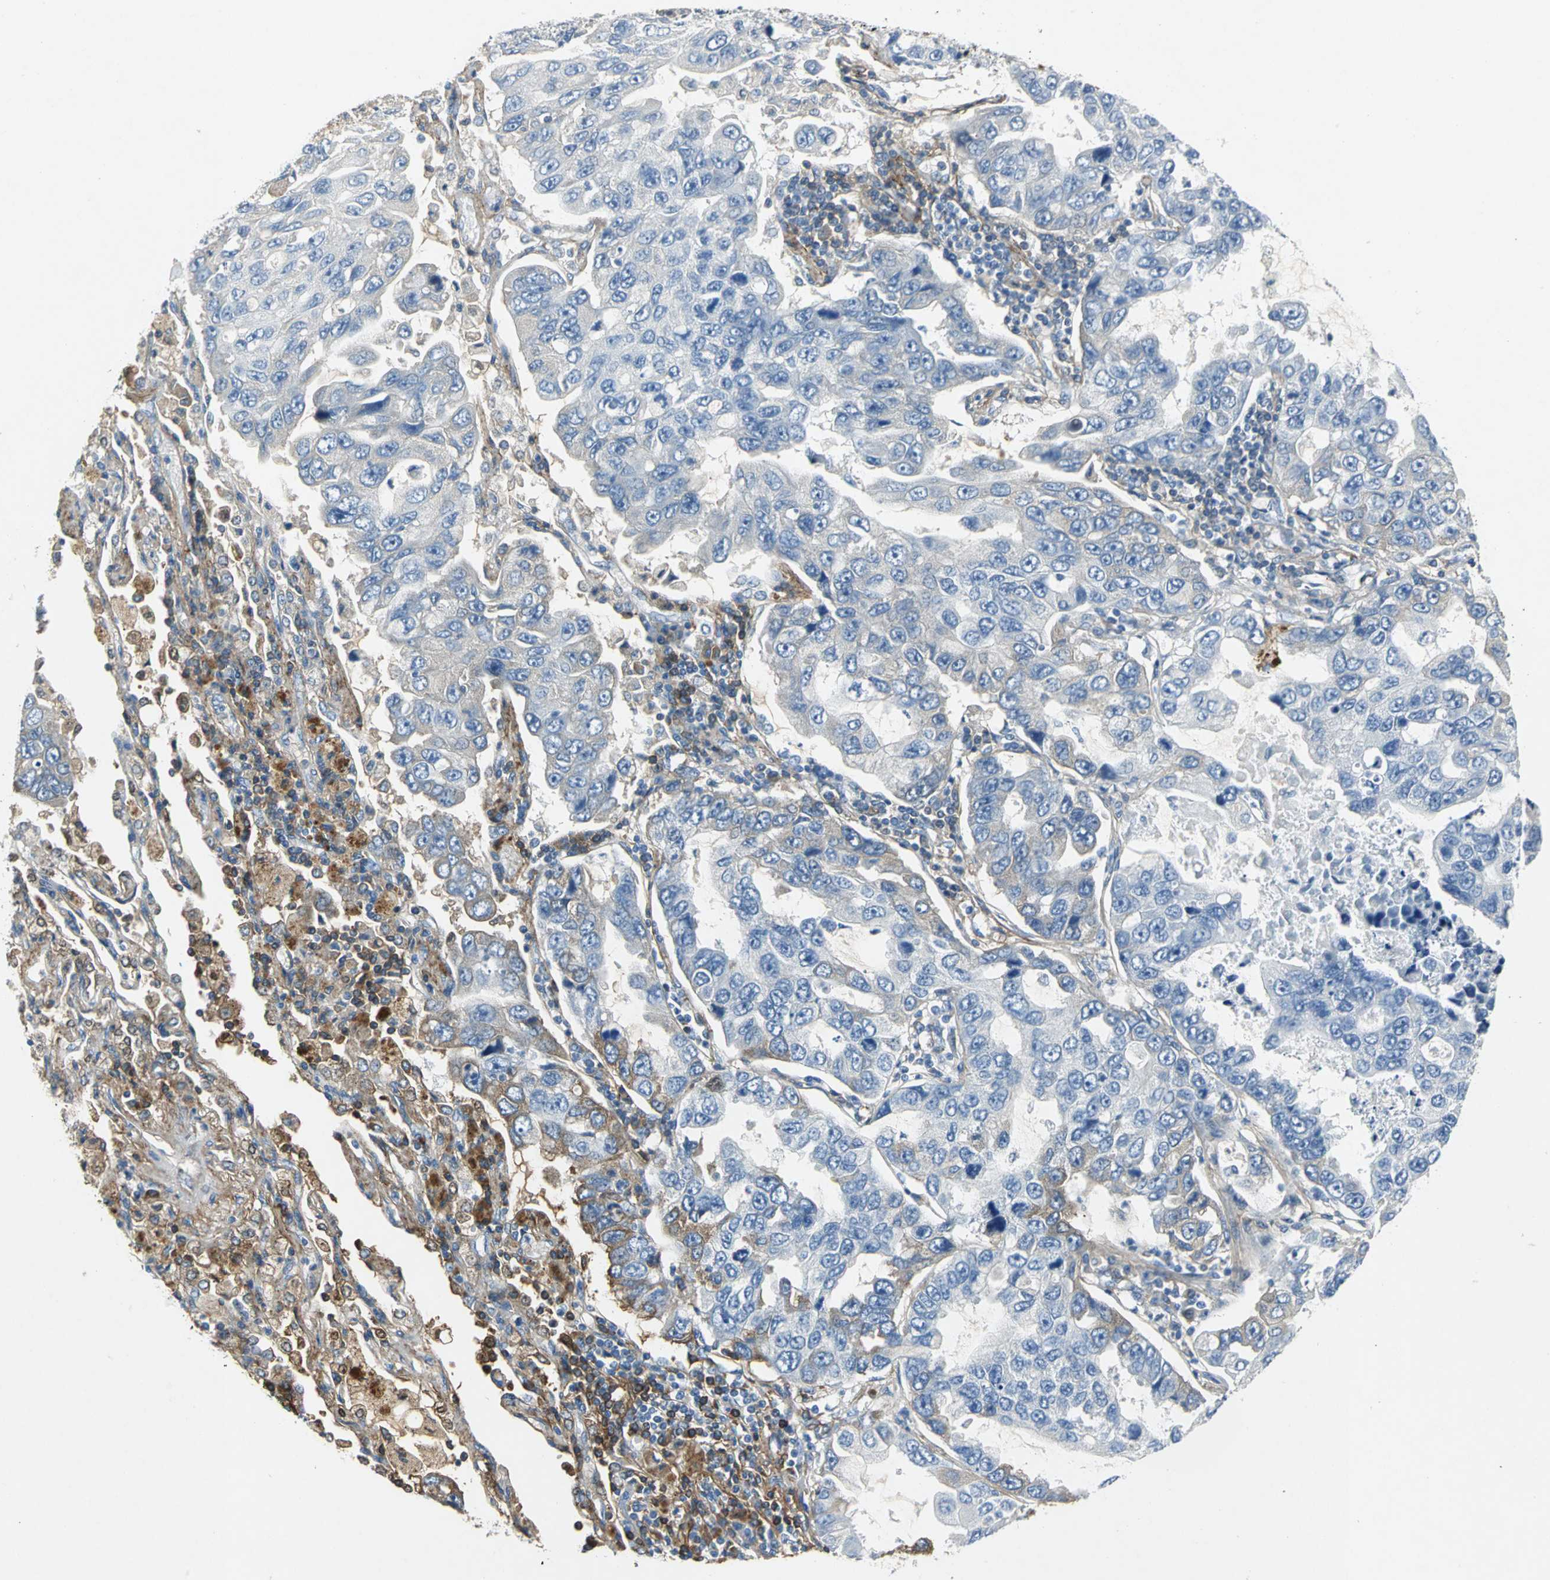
{"staining": {"intensity": "negative", "quantity": "none", "location": "none"}, "tissue": "lung cancer", "cell_type": "Tumor cells", "image_type": "cancer", "snomed": [{"axis": "morphology", "description": "Adenocarcinoma, NOS"}, {"axis": "topography", "description": "Lung"}], "caption": "A high-resolution micrograph shows immunohistochemistry (IHC) staining of lung adenocarcinoma, which exhibits no significant expression in tumor cells. The staining was performed using DAB (3,3'-diaminobenzidine) to visualize the protein expression in brown, while the nuclei were stained in blue with hematoxylin (Magnification: 20x).", "gene": "EFNB3", "patient": {"sex": "male", "age": 64}}